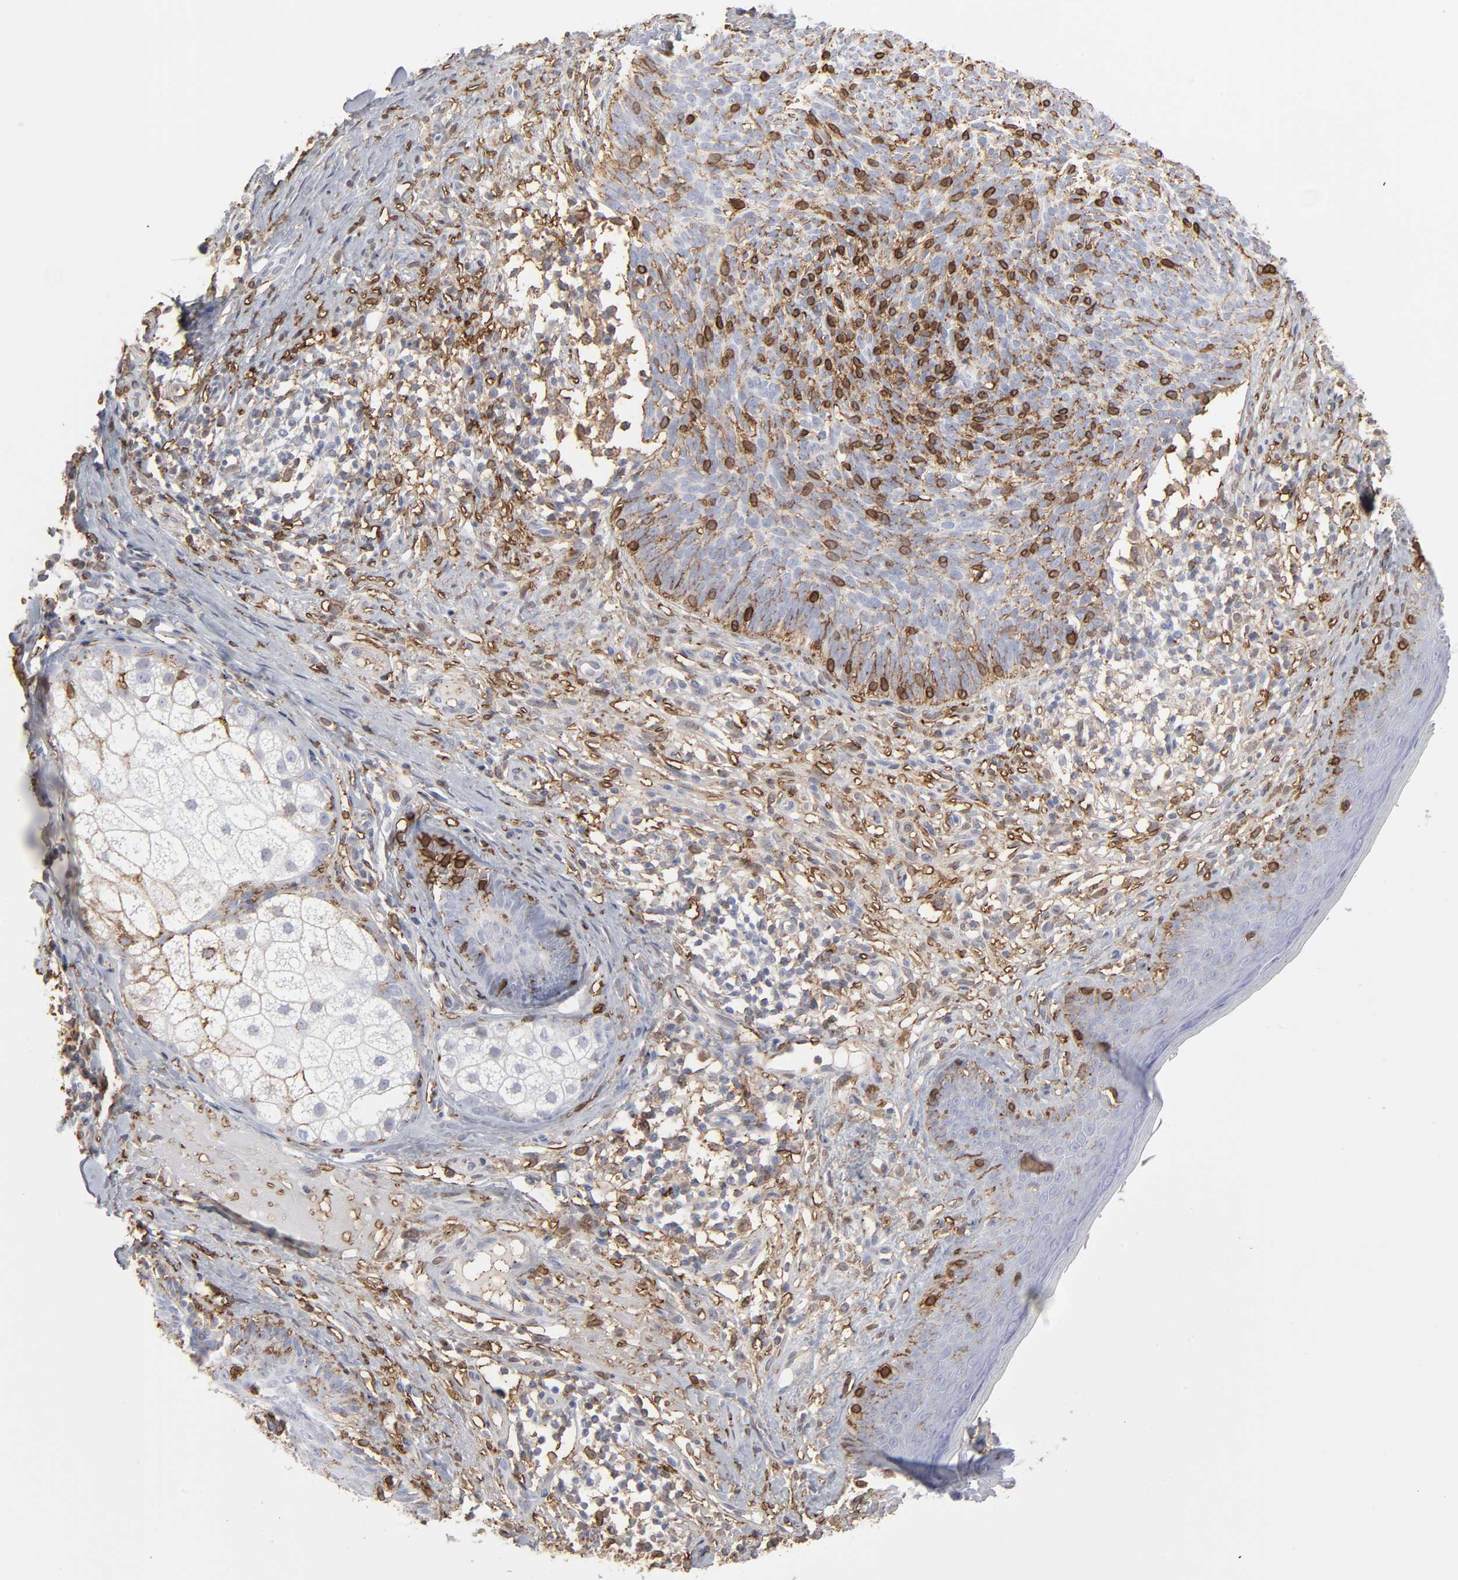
{"staining": {"intensity": "moderate", "quantity": ">75%", "location": "cytoplasmic/membranous,nuclear"}, "tissue": "skin cancer", "cell_type": "Tumor cells", "image_type": "cancer", "snomed": [{"axis": "morphology", "description": "Basal cell carcinoma"}, {"axis": "topography", "description": "Skin"}], "caption": "Moderate cytoplasmic/membranous and nuclear protein staining is seen in approximately >75% of tumor cells in skin cancer. Using DAB (3,3'-diaminobenzidine) (brown) and hematoxylin (blue) stains, captured at high magnification using brightfield microscopy.", "gene": "ANXA5", "patient": {"sex": "male", "age": 74}}